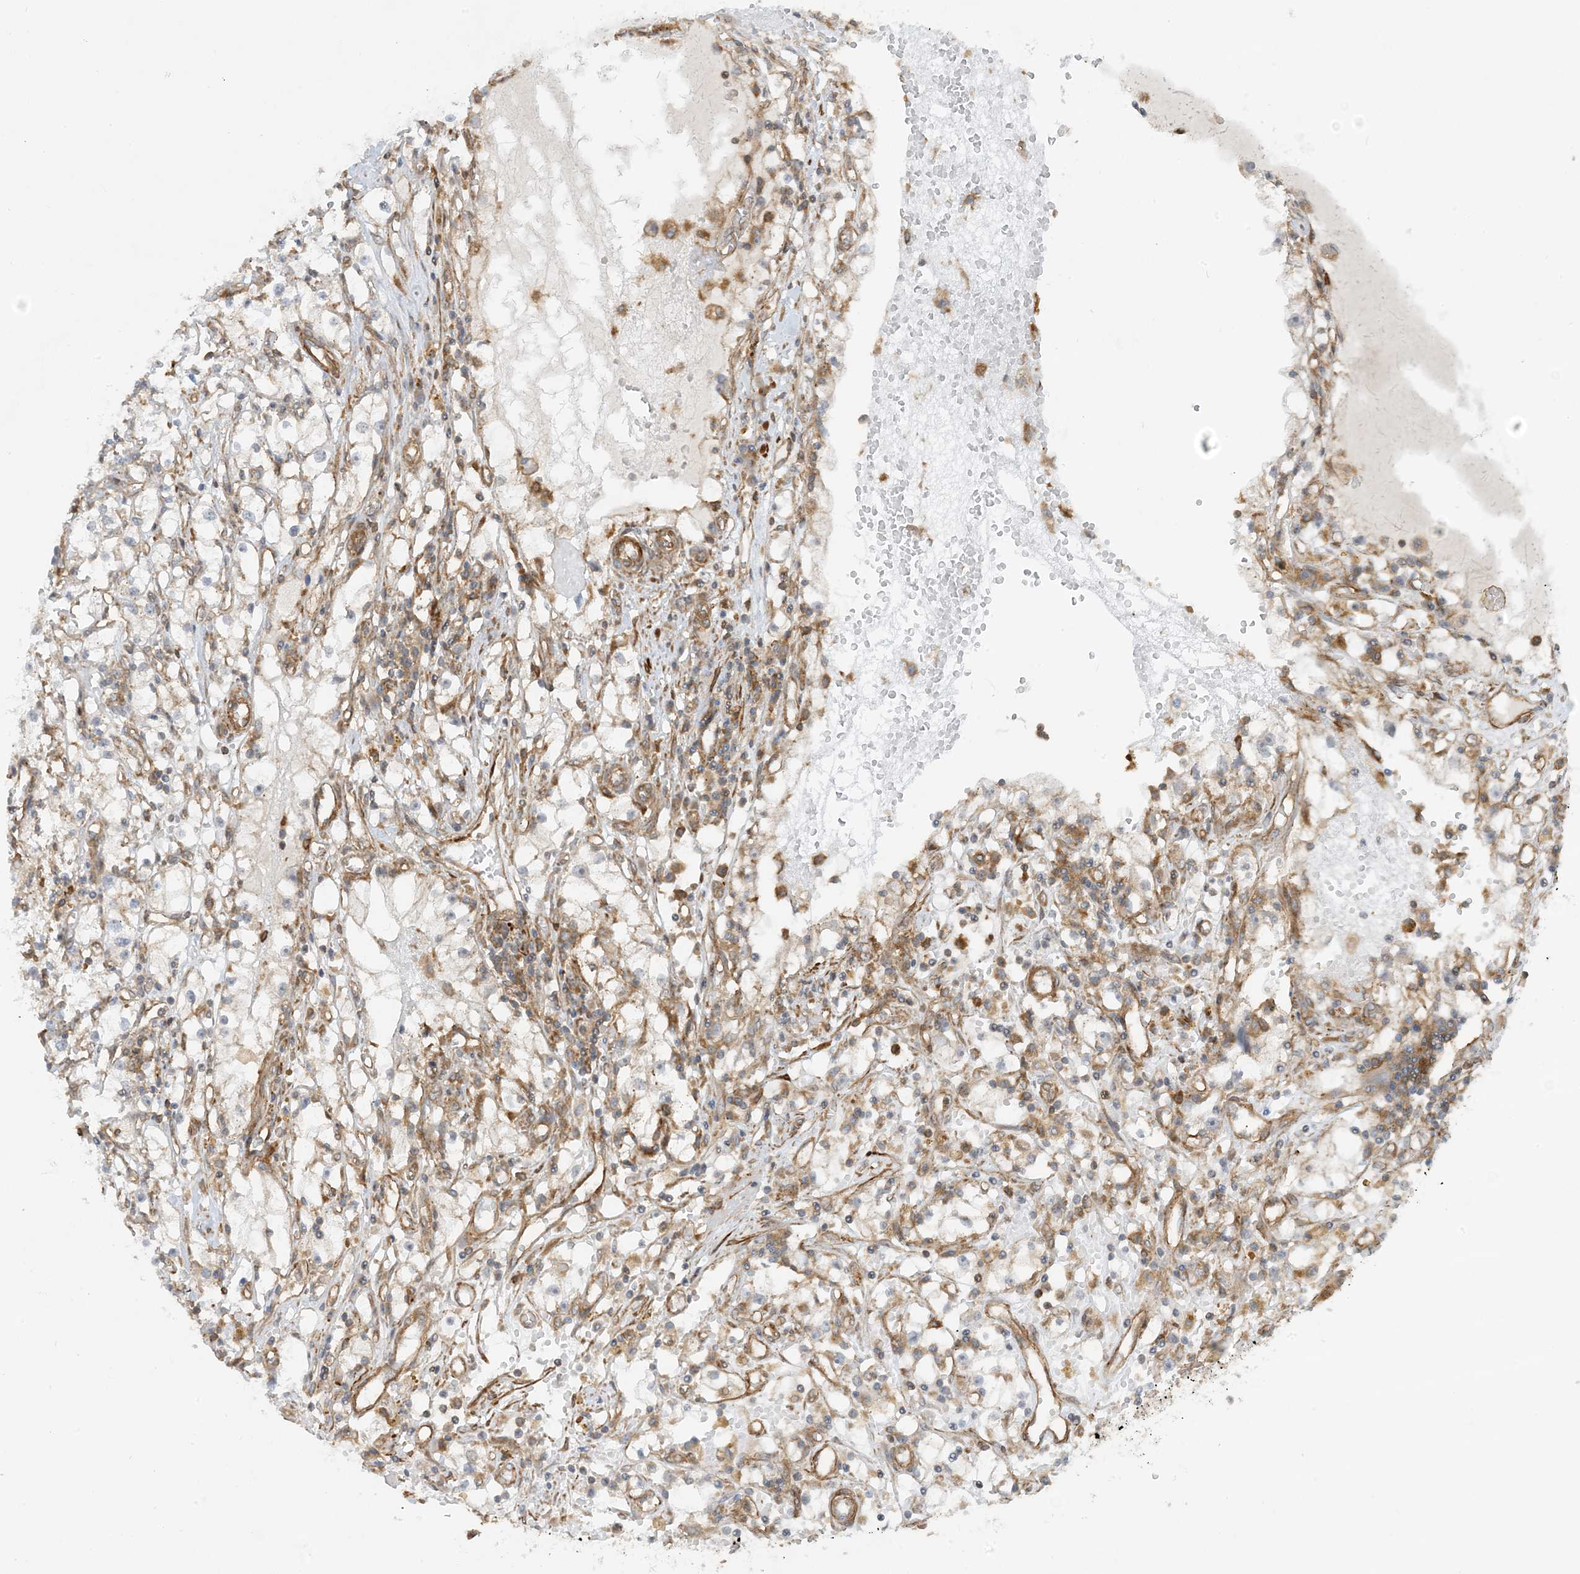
{"staining": {"intensity": "weak", "quantity": "25%-75%", "location": "cytoplasmic/membranous"}, "tissue": "renal cancer", "cell_type": "Tumor cells", "image_type": "cancer", "snomed": [{"axis": "morphology", "description": "Adenocarcinoma, NOS"}, {"axis": "topography", "description": "Kidney"}], "caption": "The photomicrograph demonstrates a brown stain indicating the presence of a protein in the cytoplasmic/membranous of tumor cells in renal cancer. (Stains: DAB (3,3'-diaminobenzidine) in brown, nuclei in blue, Microscopy: brightfield microscopy at high magnification).", "gene": "STAM2", "patient": {"sex": "male", "age": 56}}